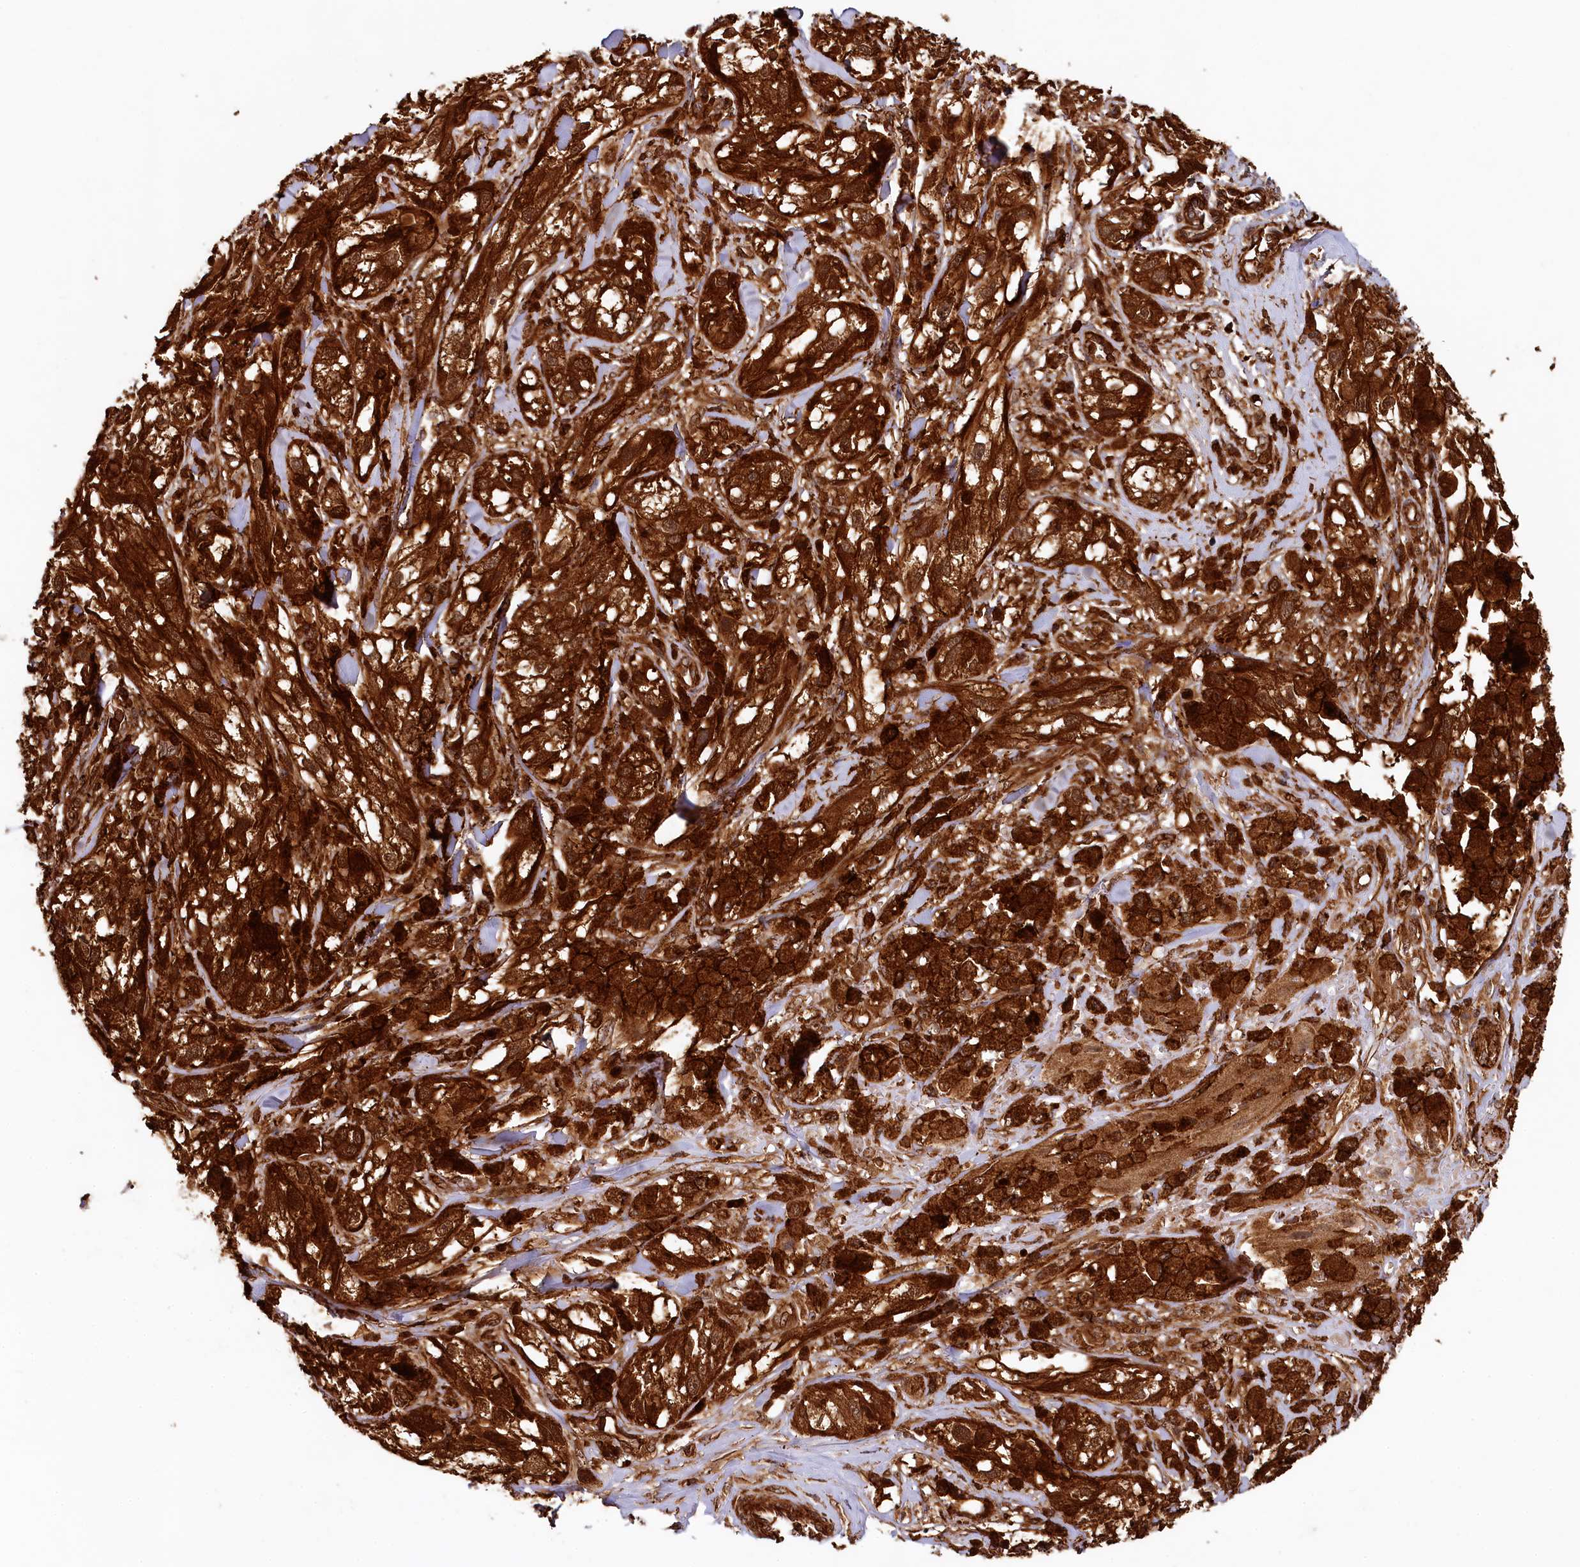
{"staining": {"intensity": "strong", "quantity": ">75%", "location": "cytoplasmic/membranous"}, "tissue": "melanoma", "cell_type": "Tumor cells", "image_type": "cancer", "snomed": [{"axis": "morphology", "description": "Malignant melanoma, NOS"}, {"axis": "topography", "description": "Skin"}], "caption": "Malignant melanoma was stained to show a protein in brown. There is high levels of strong cytoplasmic/membranous positivity in approximately >75% of tumor cells.", "gene": "STUB1", "patient": {"sex": "male", "age": 88}}